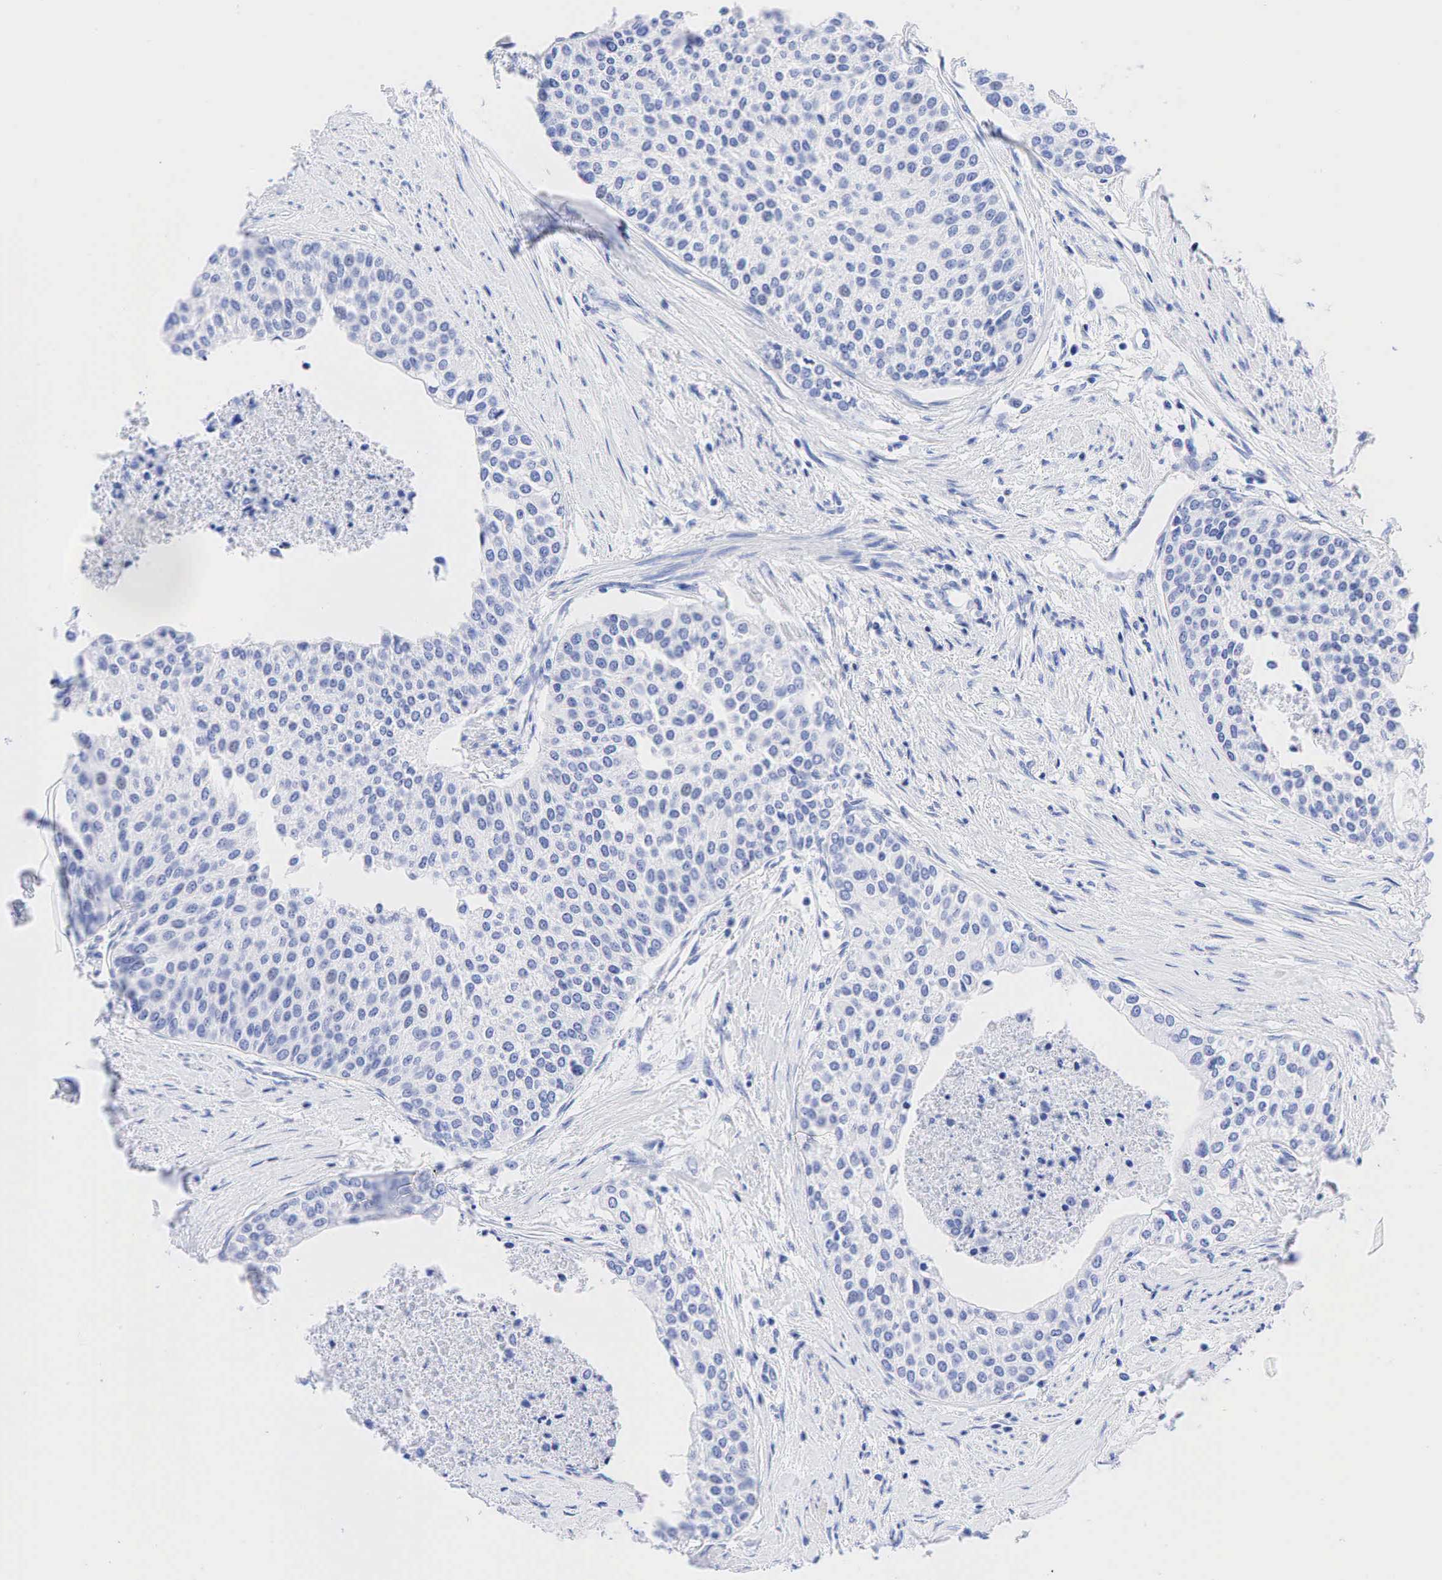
{"staining": {"intensity": "negative", "quantity": "none", "location": "none"}, "tissue": "urothelial cancer", "cell_type": "Tumor cells", "image_type": "cancer", "snomed": [{"axis": "morphology", "description": "Urothelial carcinoma, Low grade"}, {"axis": "topography", "description": "Urinary bladder"}], "caption": "Histopathology image shows no protein positivity in tumor cells of urothelial carcinoma (low-grade) tissue.", "gene": "CHGA", "patient": {"sex": "female", "age": 73}}